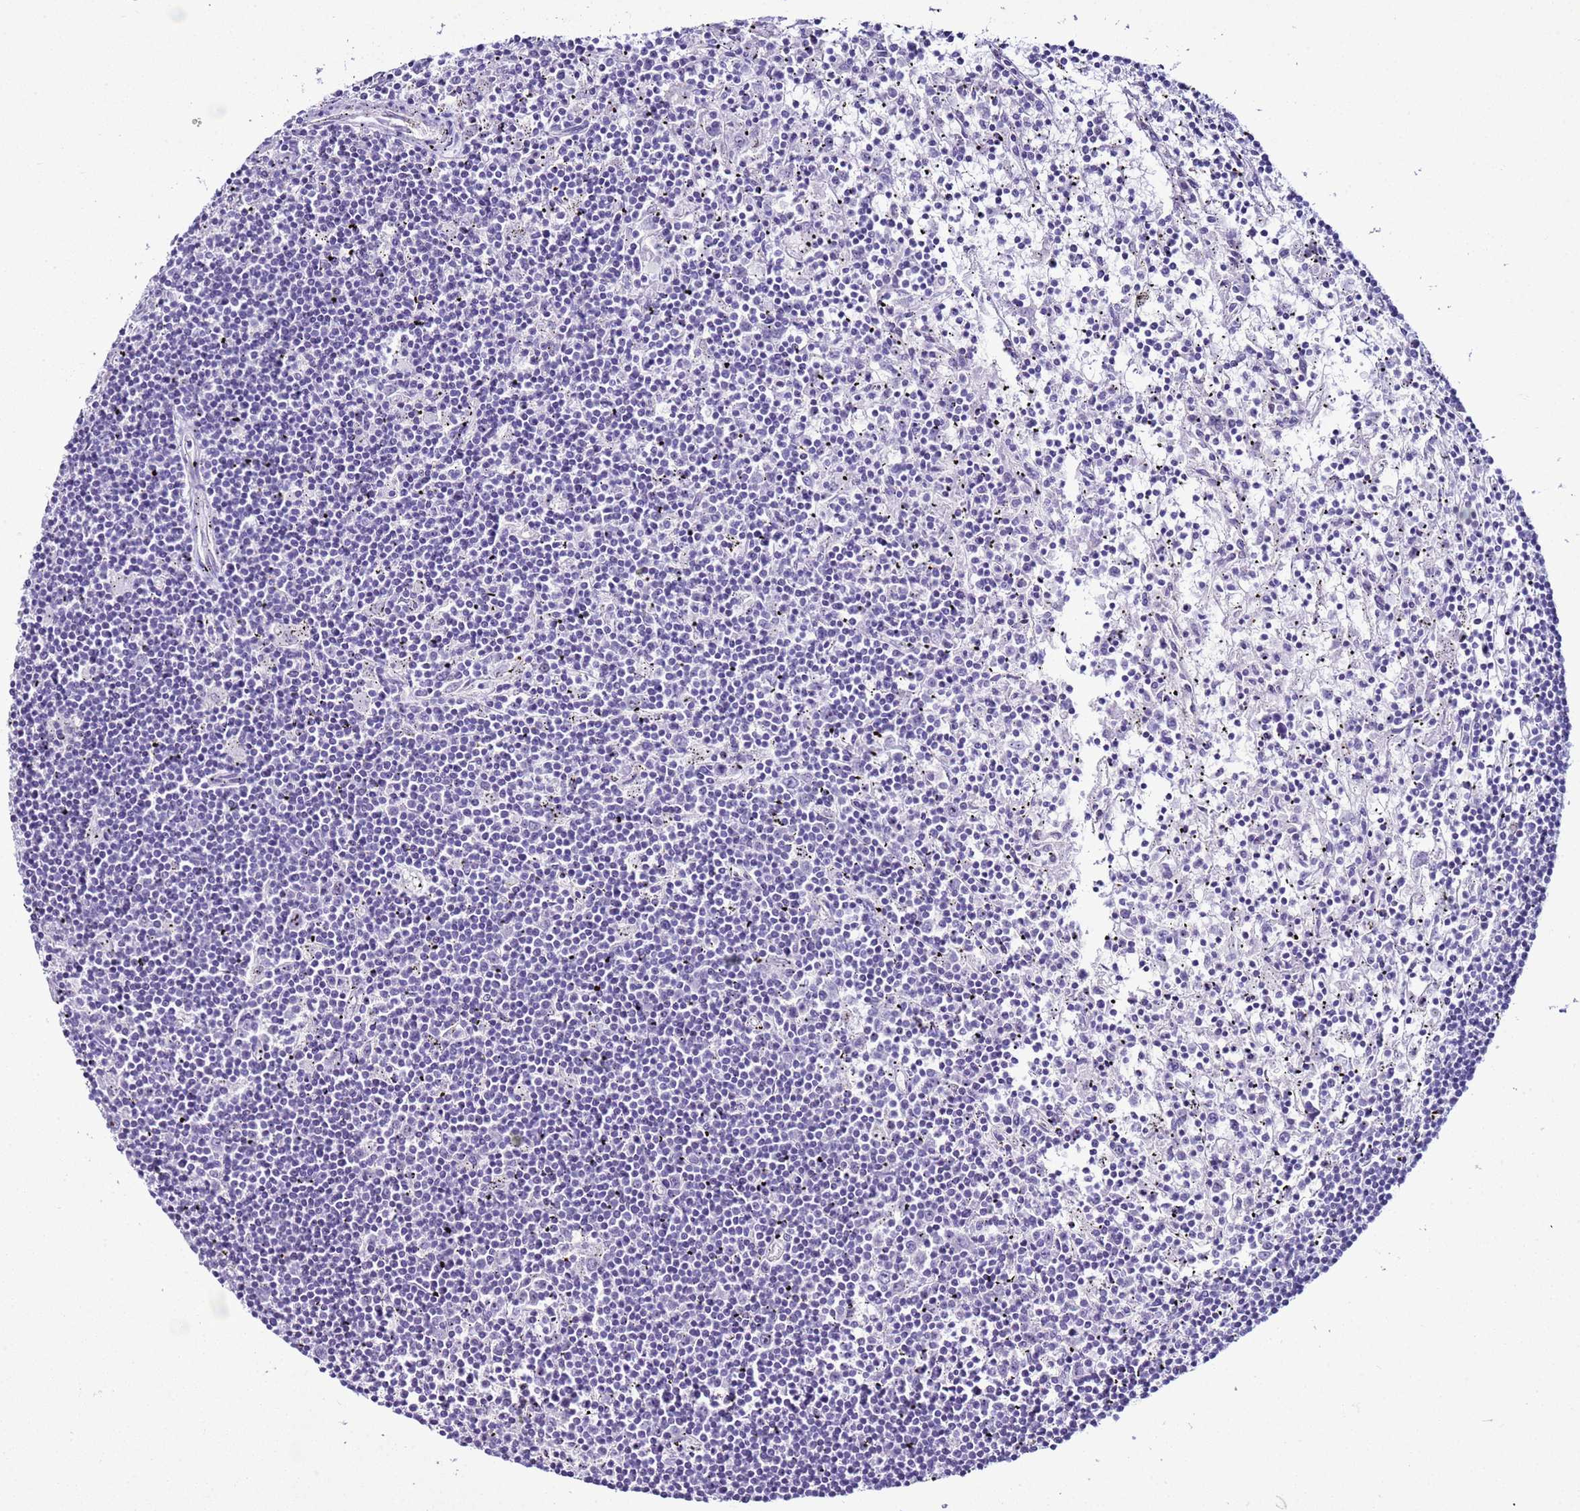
{"staining": {"intensity": "negative", "quantity": "none", "location": "none"}, "tissue": "lymphoma", "cell_type": "Tumor cells", "image_type": "cancer", "snomed": [{"axis": "morphology", "description": "Malignant lymphoma, non-Hodgkin's type, Low grade"}, {"axis": "topography", "description": "Spleen"}], "caption": "This is a micrograph of IHC staining of low-grade malignant lymphoma, non-Hodgkin's type, which shows no expression in tumor cells. Brightfield microscopy of immunohistochemistry (IHC) stained with DAB (brown) and hematoxylin (blue), captured at high magnification.", "gene": "LRRC10B", "patient": {"sex": "male", "age": 76}}